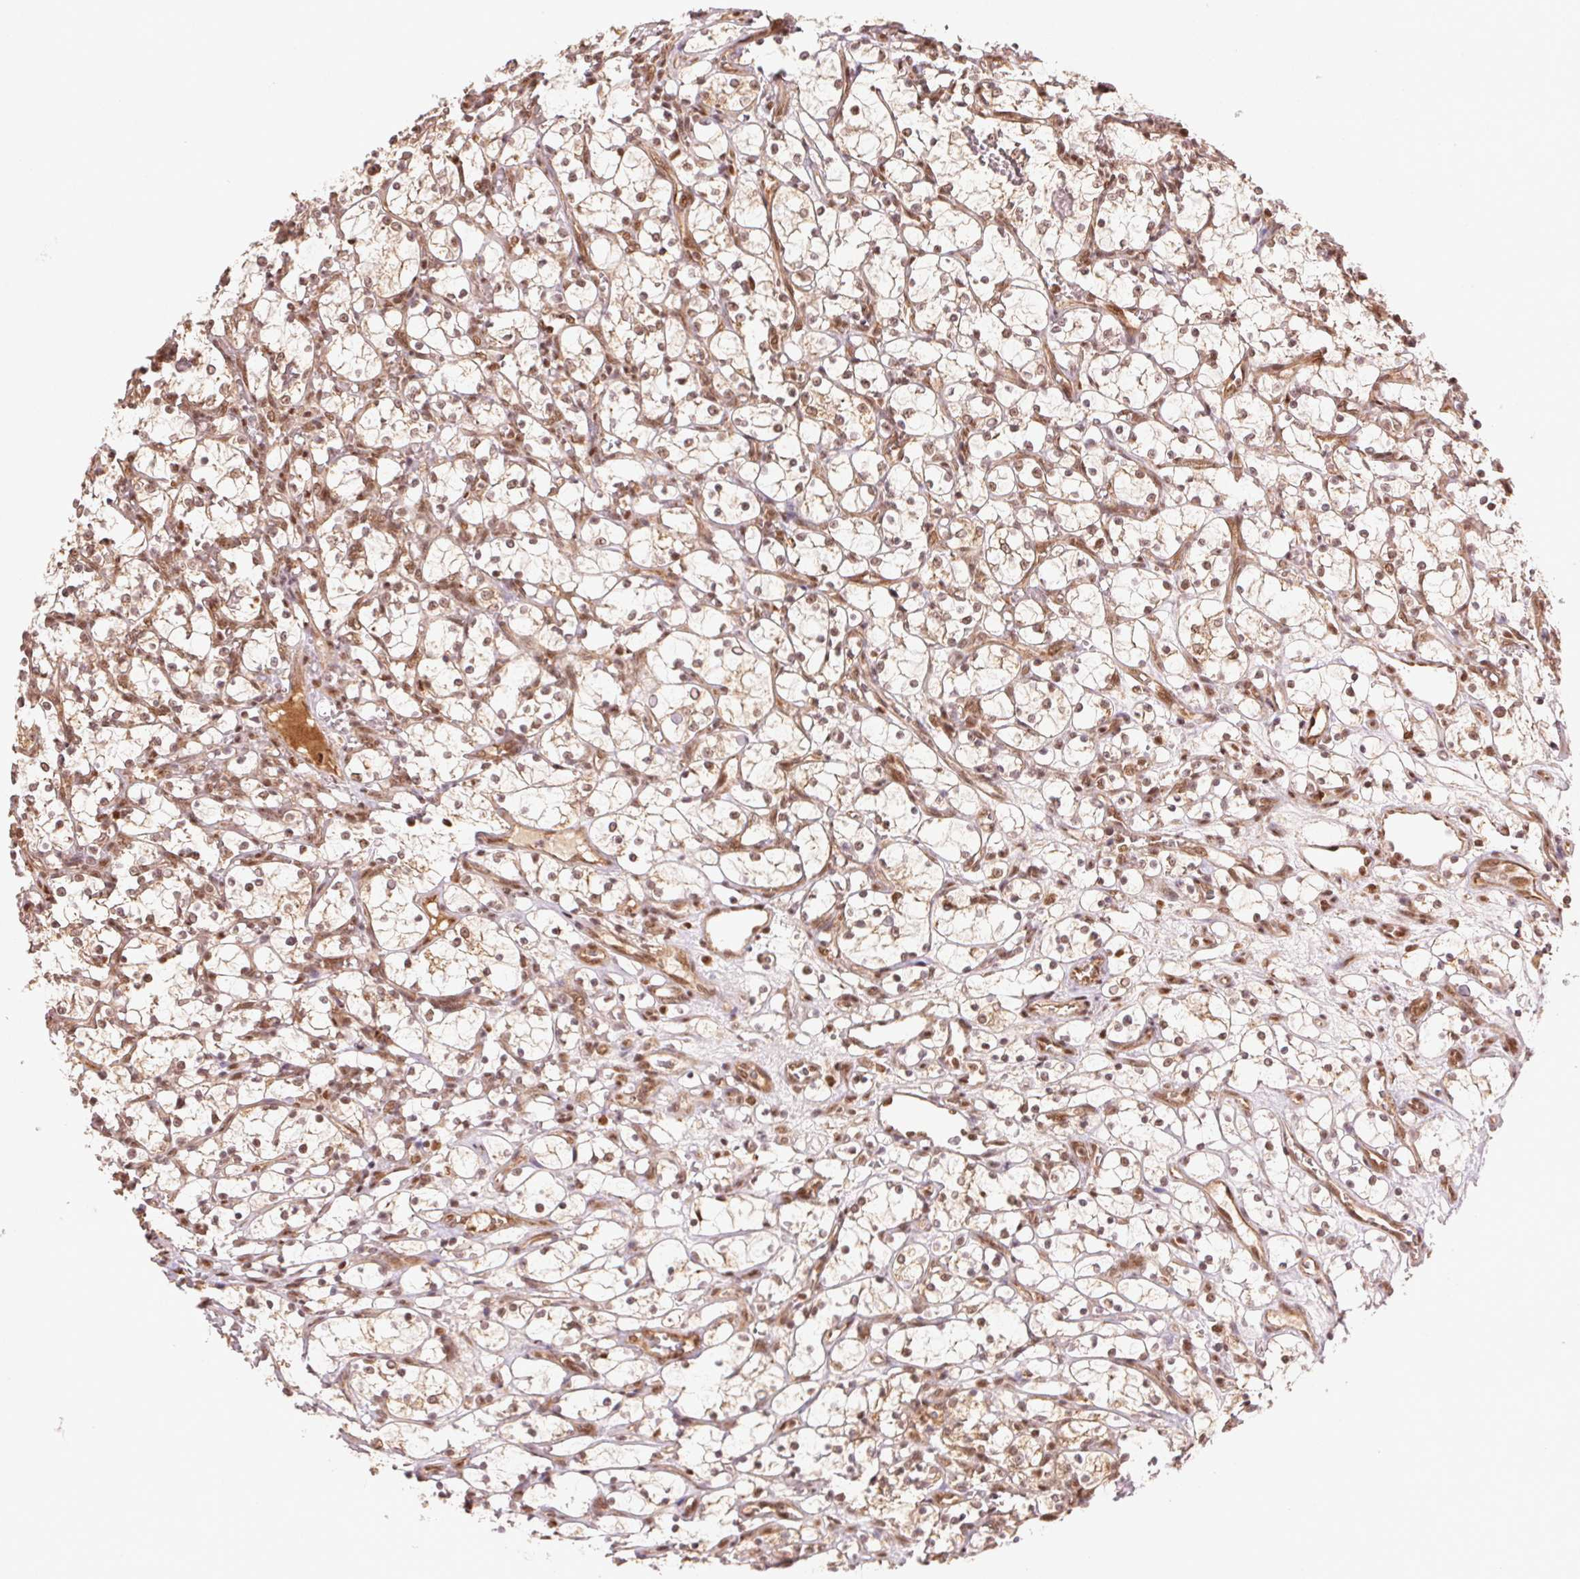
{"staining": {"intensity": "weak", "quantity": ">75%", "location": "cytoplasmic/membranous,nuclear"}, "tissue": "renal cancer", "cell_type": "Tumor cells", "image_type": "cancer", "snomed": [{"axis": "morphology", "description": "Adenocarcinoma, NOS"}, {"axis": "topography", "description": "Kidney"}], "caption": "Brown immunohistochemical staining in renal cancer (adenocarcinoma) reveals weak cytoplasmic/membranous and nuclear staining in approximately >75% of tumor cells.", "gene": "TREML4", "patient": {"sex": "female", "age": 69}}